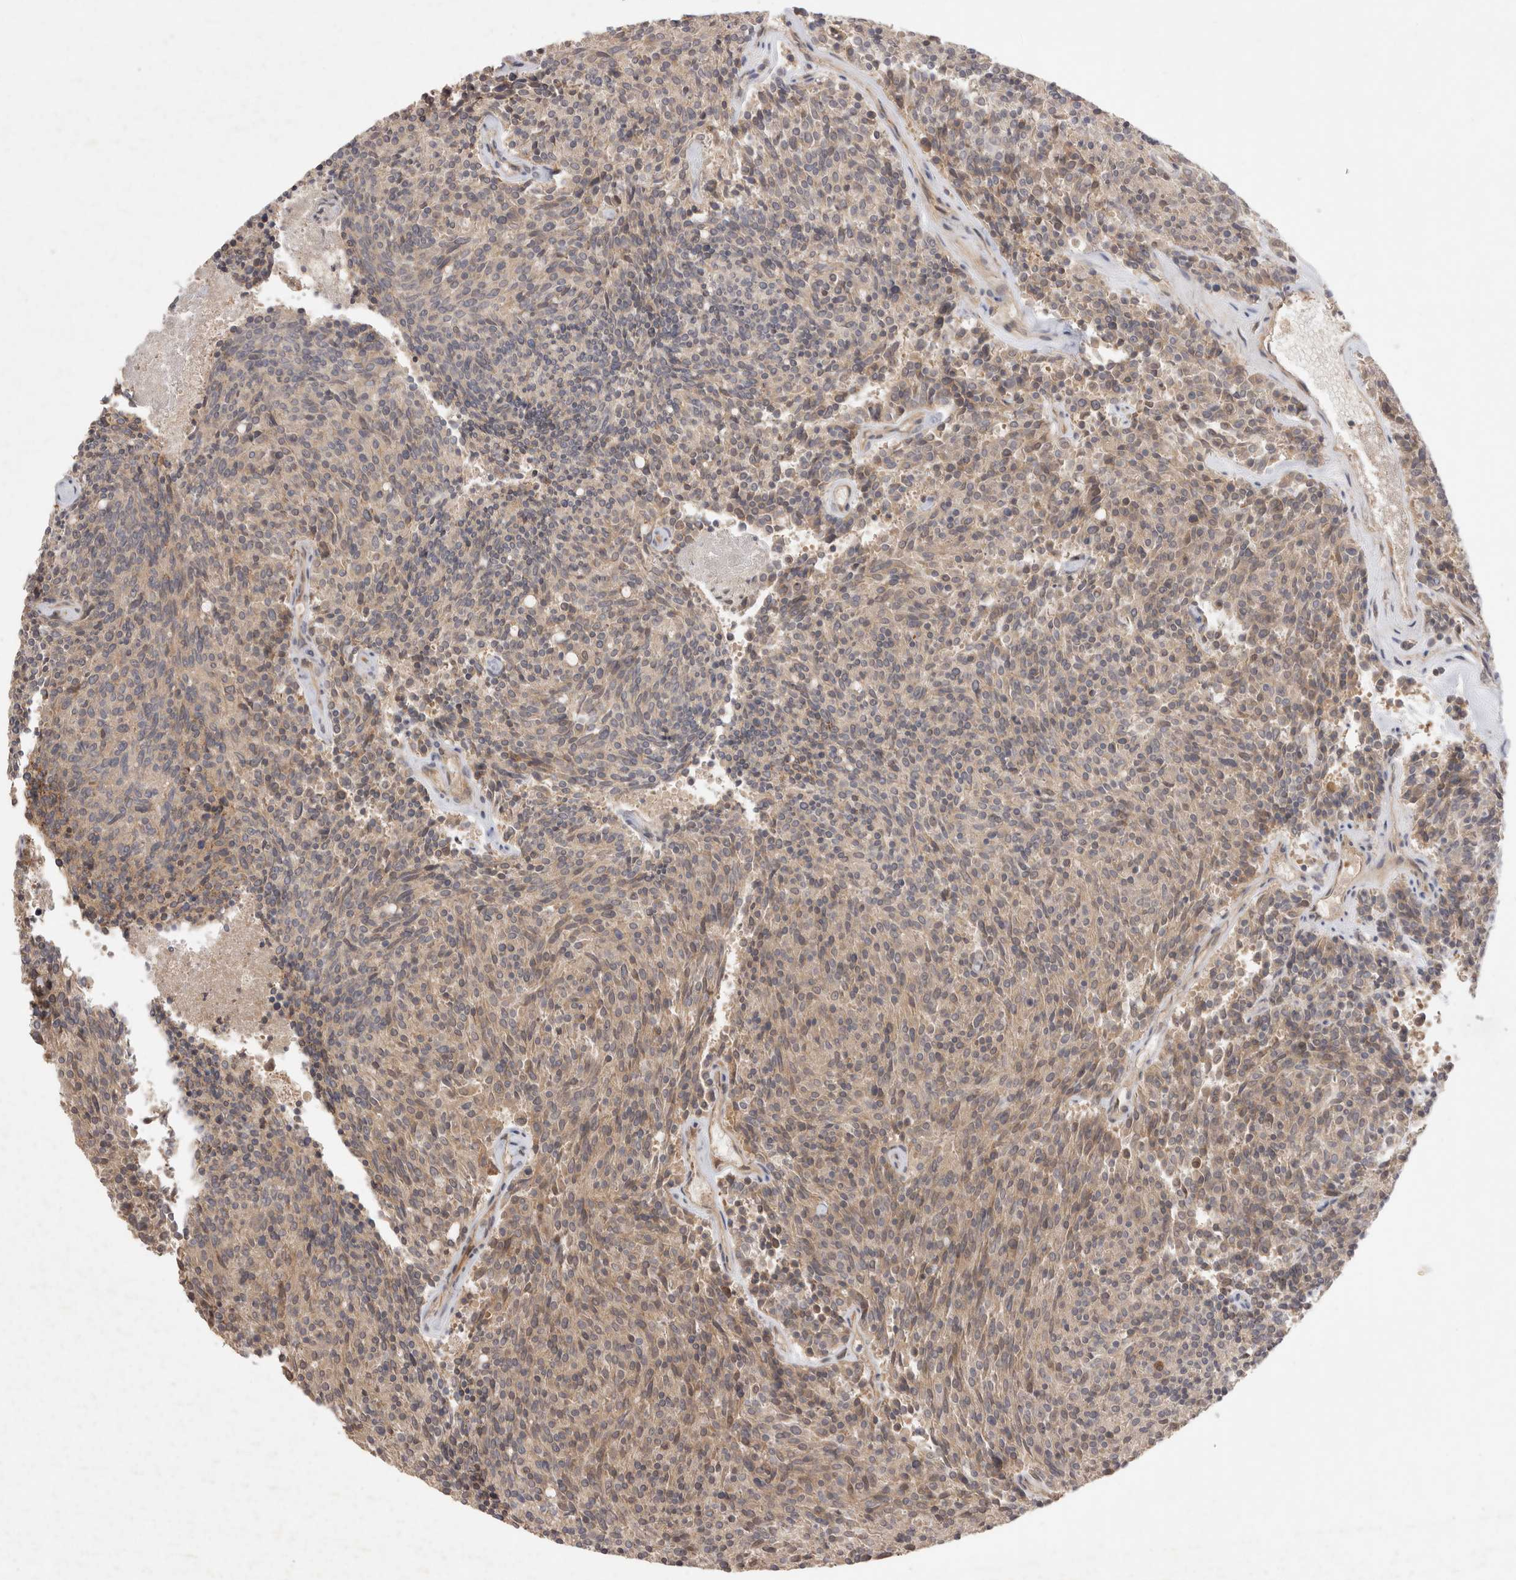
{"staining": {"intensity": "moderate", "quantity": "<25%", "location": "cytoplasmic/membranous"}, "tissue": "carcinoid", "cell_type": "Tumor cells", "image_type": "cancer", "snomed": [{"axis": "morphology", "description": "Carcinoid, malignant, NOS"}, {"axis": "topography", "description": "Pancreas"}], "caption": "An image of carcinoid stained for a protein displays moderate cytoplasmic/membranous brown staining in tumor cells.", "gene": "PPP1R42", "patient": {"sex": "female", "age": 54}}